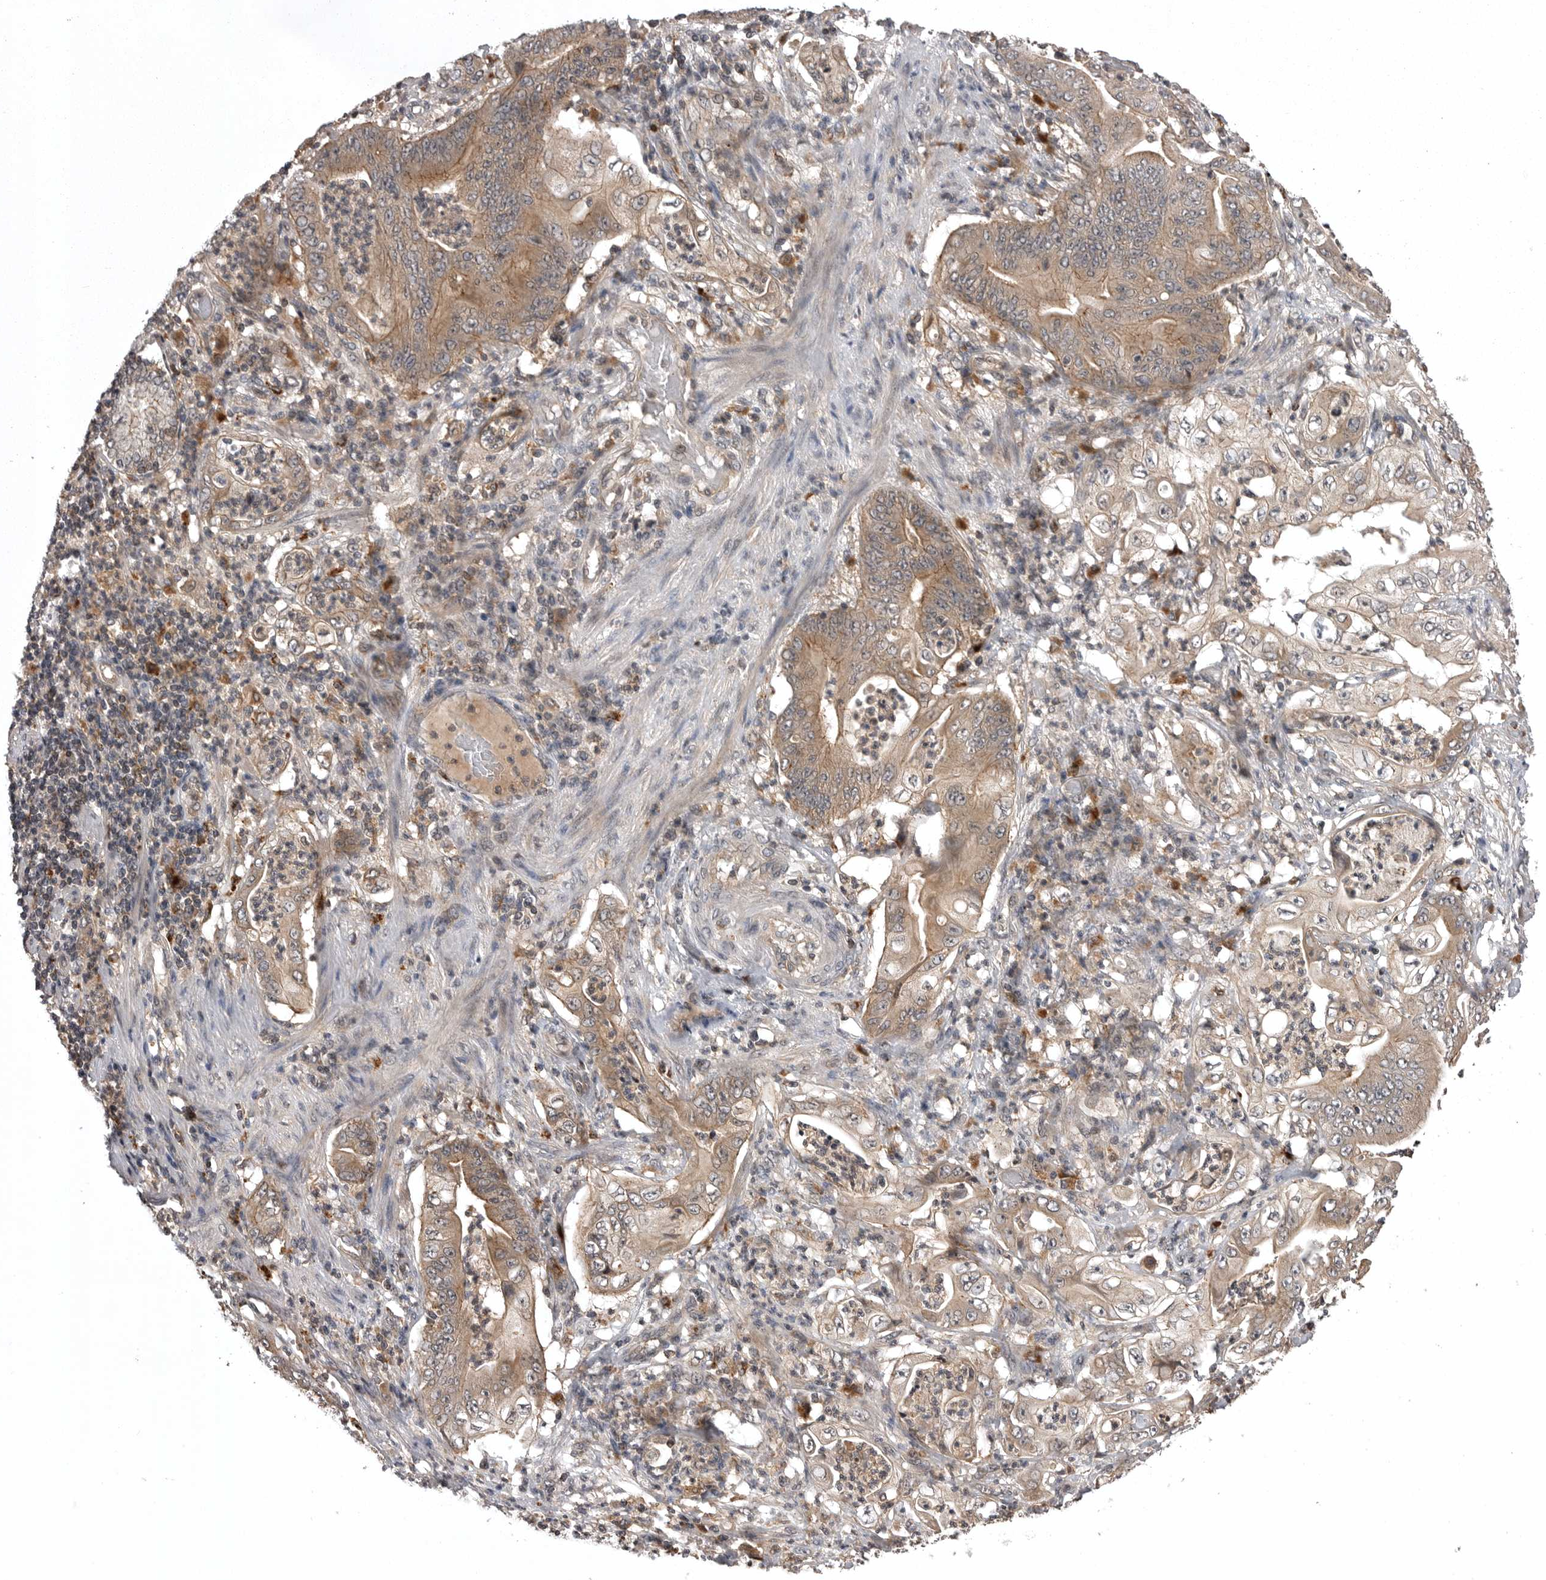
{"staining": {"intensity": "moderate", "quantity": ">75%", "location": "cytoplasmic/membranous"}, "tissue": "stomach cancer", "cell_type": "Tumor cells", "image_type": "cancer", "snomed": [{"axis": "morphology", "description": "Adenocarcinoma, NOS"}, {"axis": "topography", "description": "Stomach"}], "caption": "Protein staining shows moderate cytoplasmic/membranous positivity in approximately >75% of tumor cells in adenocarcinoma (stomach).", "gene": "AOAH", "patient": {"sex": "female", "age": 73}}